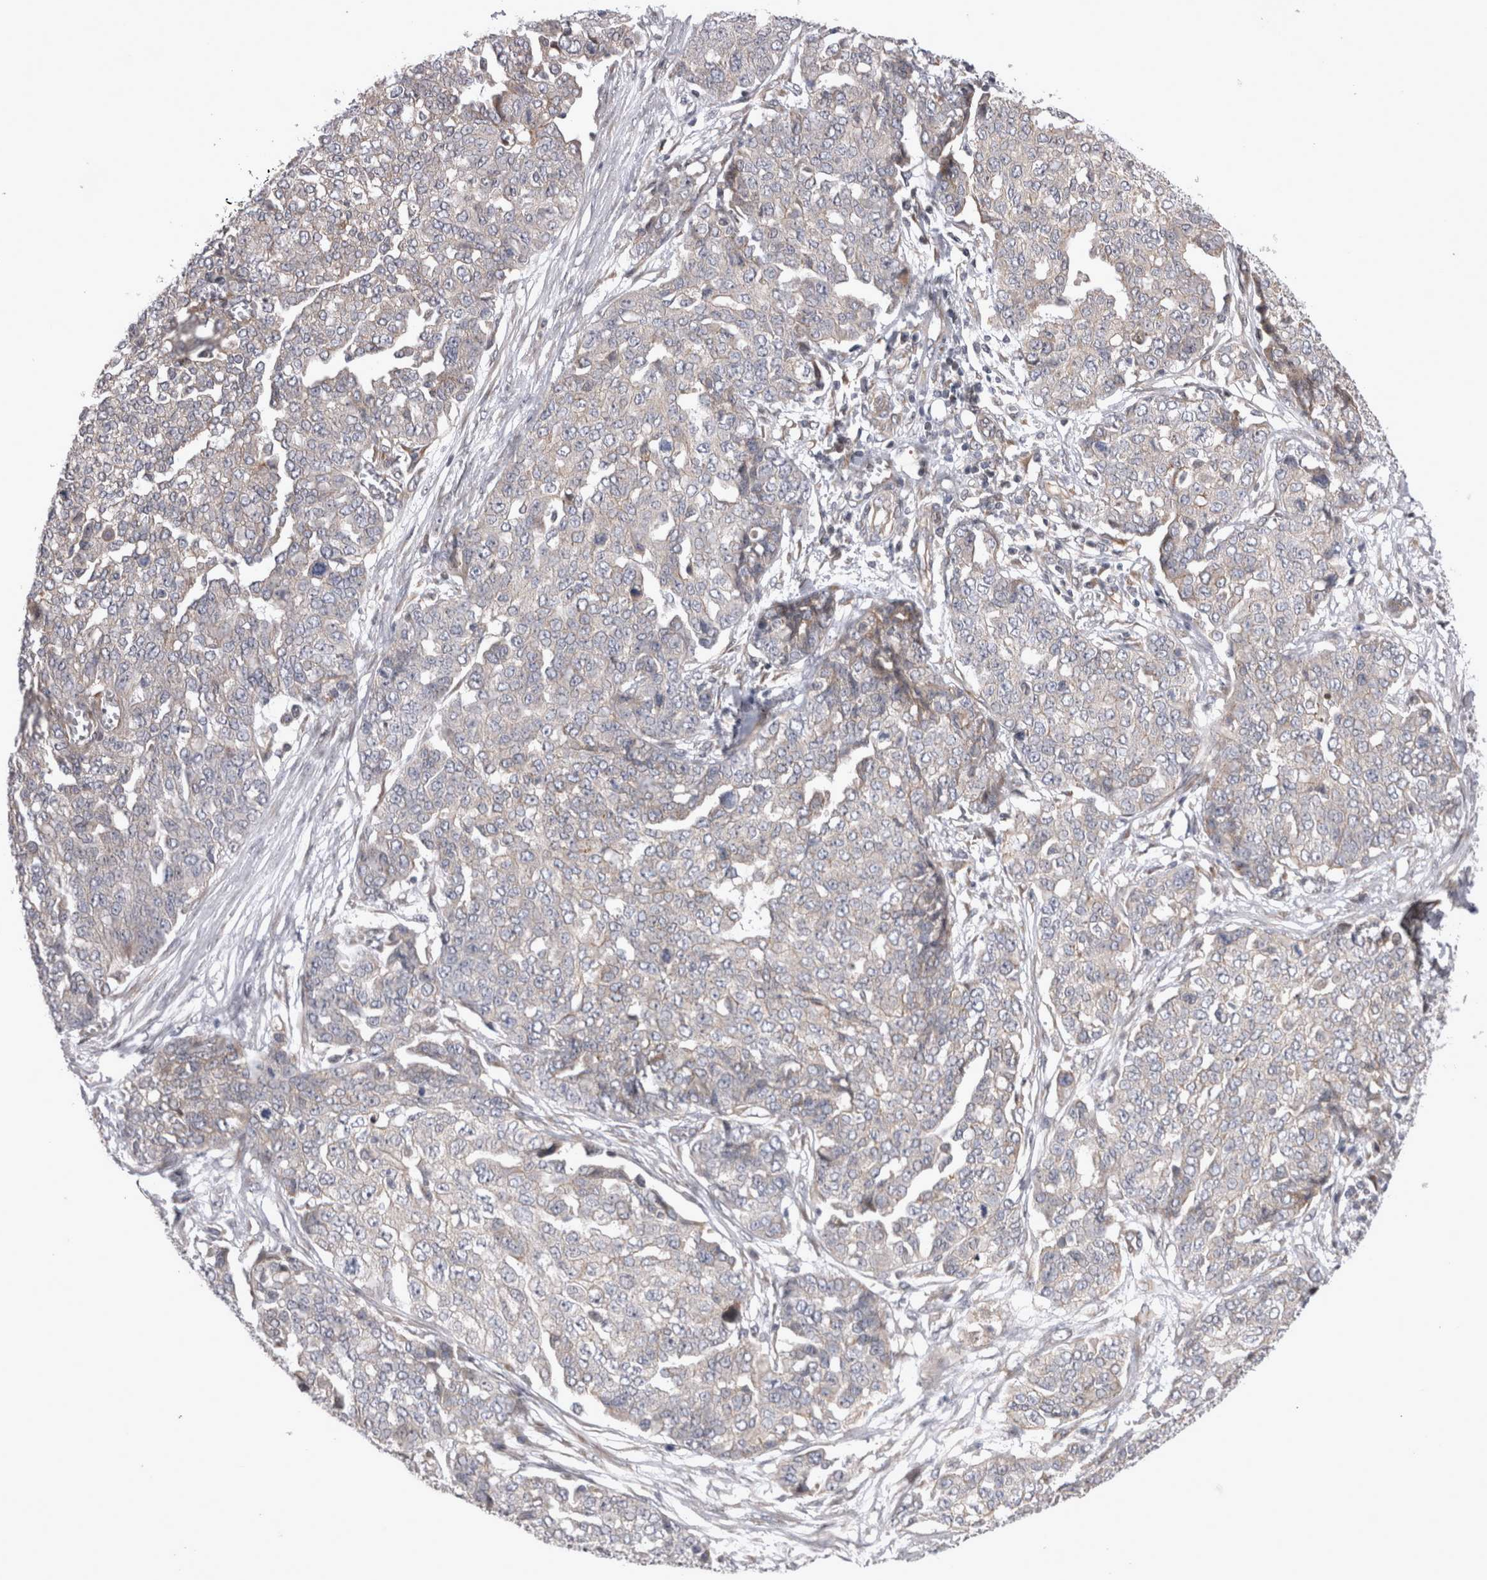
{"staining": {"intensity": "negative", "quantity": "none", "location": "none"}, "tissue": "ovarian cancer", "cell_type": "Tumor cells", "image_type": "cancer", "snomed": [{"axis": "morphology", "description": "Cystadenocarcinoma, serous, NOS"}, {"axis": "topography", "description": "Soft tissue"}, {"axis": "topography", "description": "Ovary"}], "caption": "Ovarian serous cystadenocarcinoma was stained to show a protein in brown. There is no significant expression in tumor cells. (DAB IHC visualized using brightfield microscopy, high magnification).", "gene": "NENF", "patient": {"sex": "female", "age": 57}}